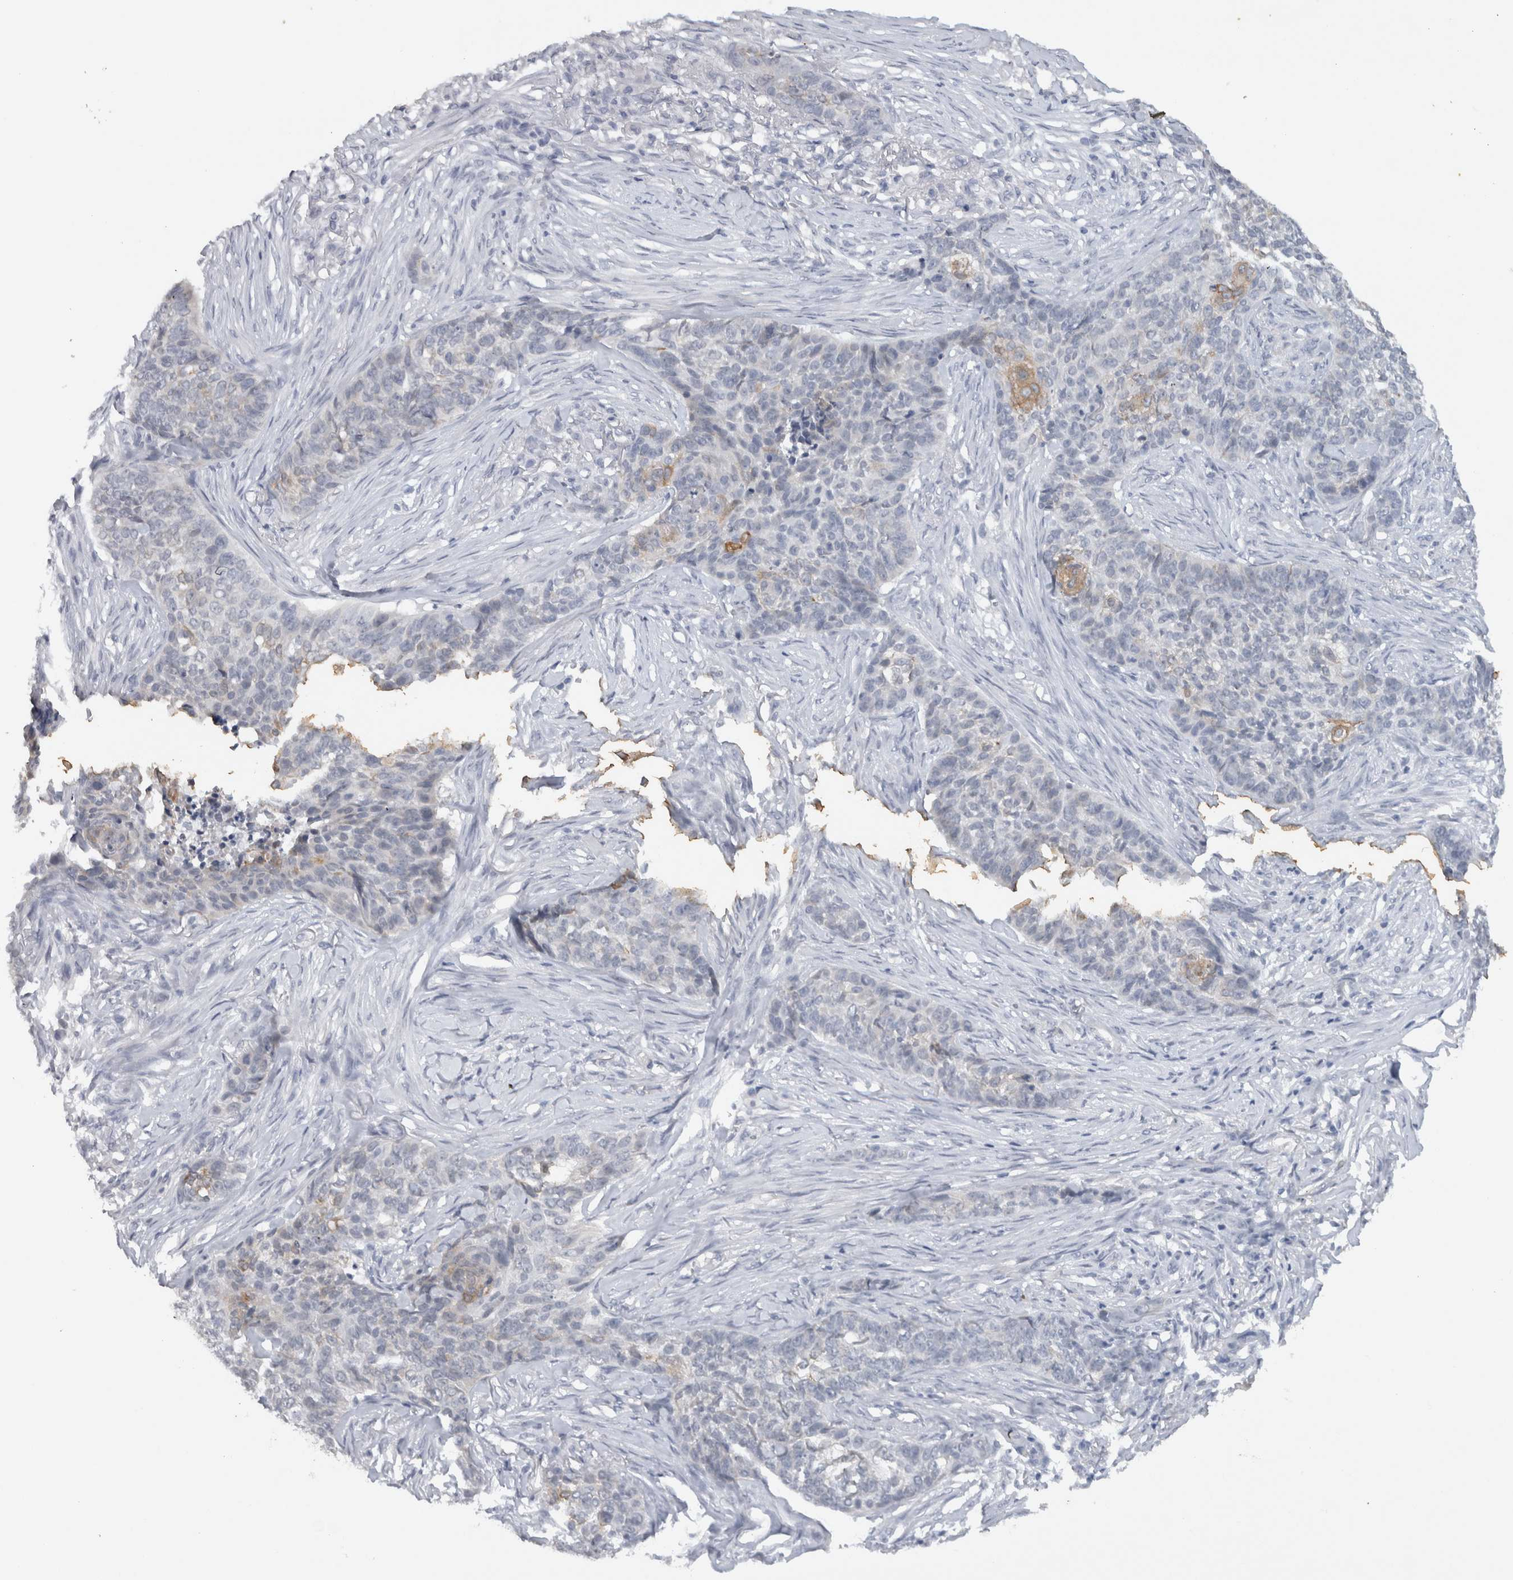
{"staining": {"intensity": "negative", "quantity": "none", "location": "none"}, "tissue": "skin cancer", "cell_type": "Tumor cells", "image_type": "cancer", "snomed": [{"axis": "morphology", "description": "Basal cell carcinoma"}, {"axis": "topography", "description": "Skin"}], "caption": "The micrograph shows no staining of tumor cells in skin cancer.", "gene": "PRXL2A", "patient": {"sex": "male", "age": 85}}